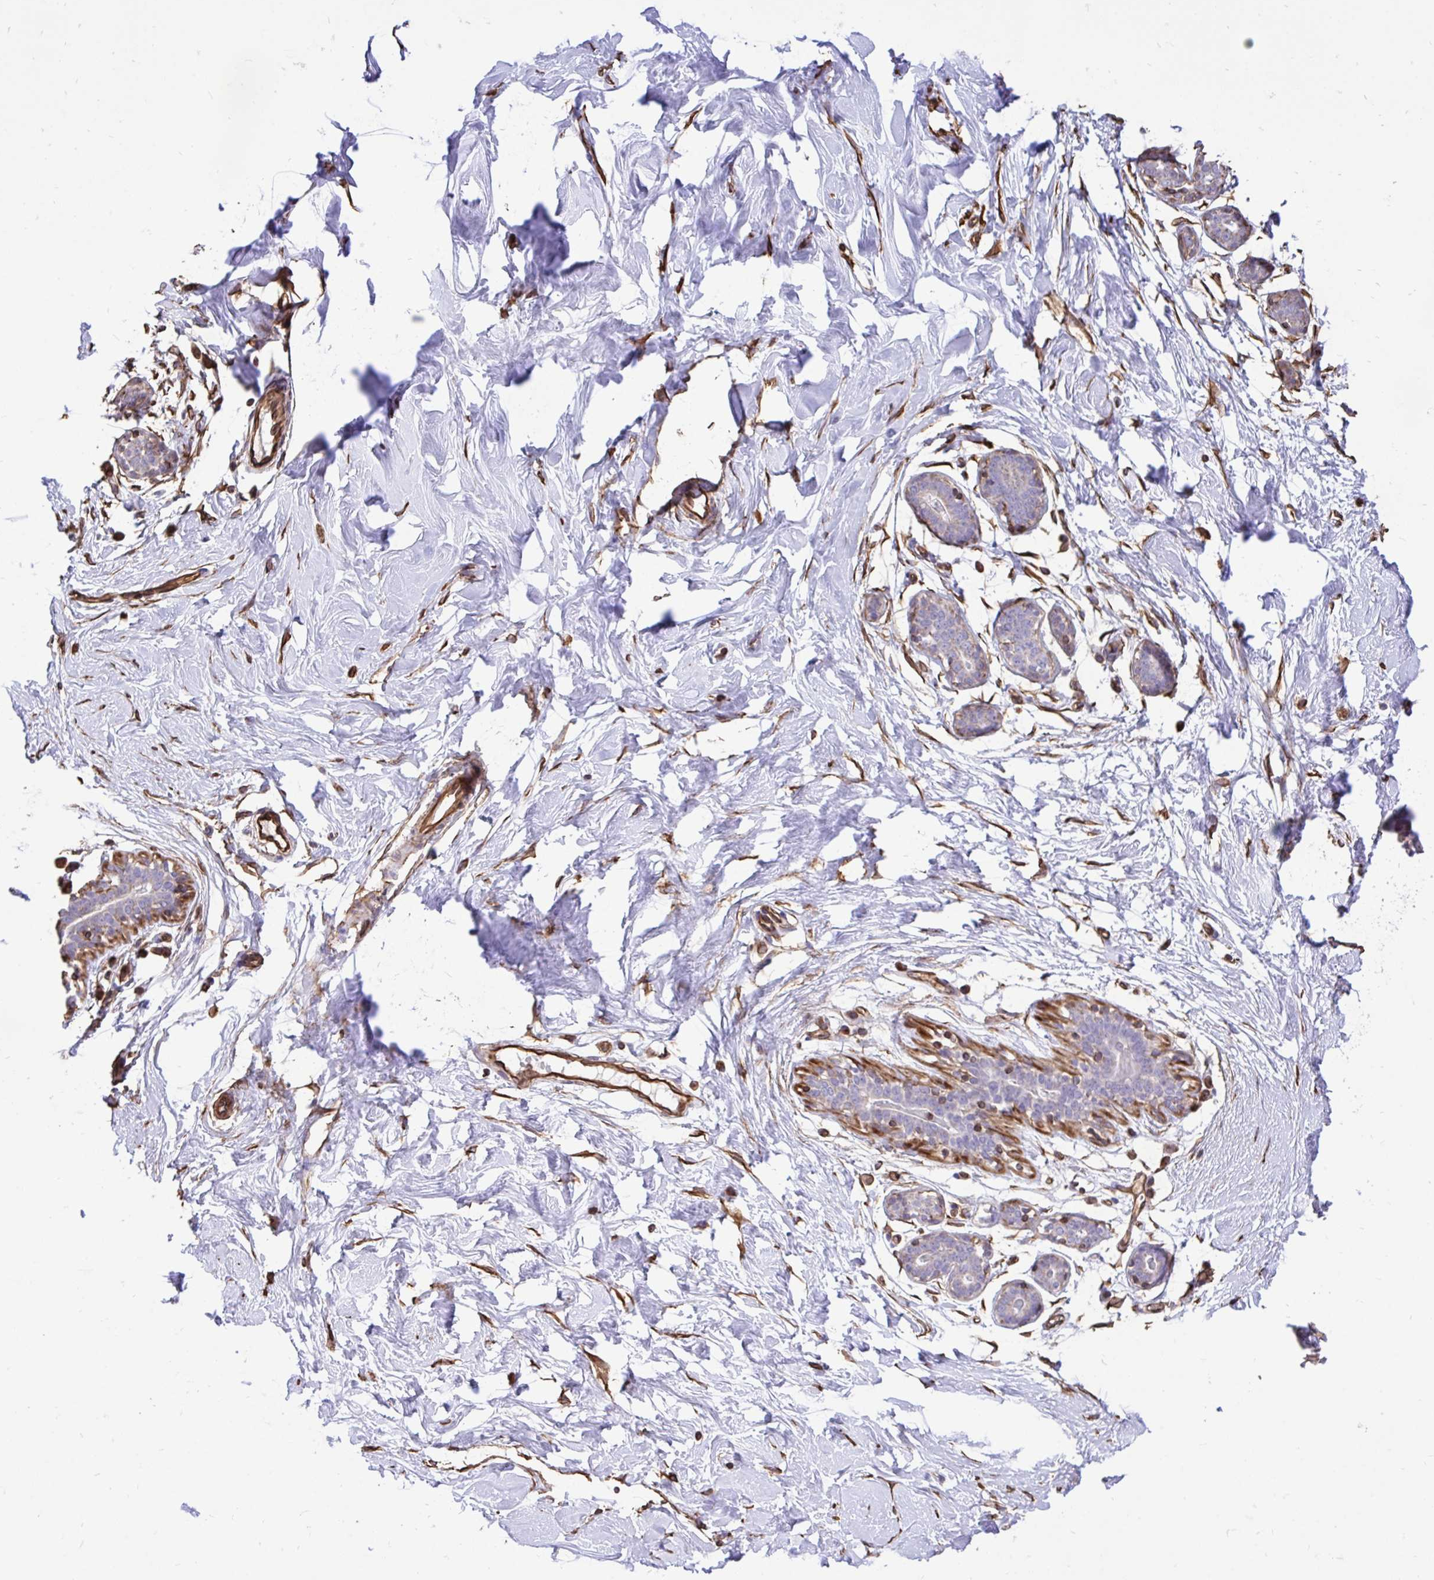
{"staining": {"intensity": "moderate", "quantity": "25%-75%", "location": "cytoplasmic/membranous"}, "tissue": "breast", "cell_type": "Adipocytes", "image_type": "normal", "snomed": [{"axis": "morphology", "description": "Normal tissue, NOS"}, {"axis": "topography", "description": "Breast"}], "caption": "Immunohistochemical staining of benign breast reveals 25%-75% levels of moderate cytoplasmic/membranous protein expression in approximately 25%-75% of adipocytes.", "gene": "RNF103", "patient": {"sex": "female", "age": 27}}